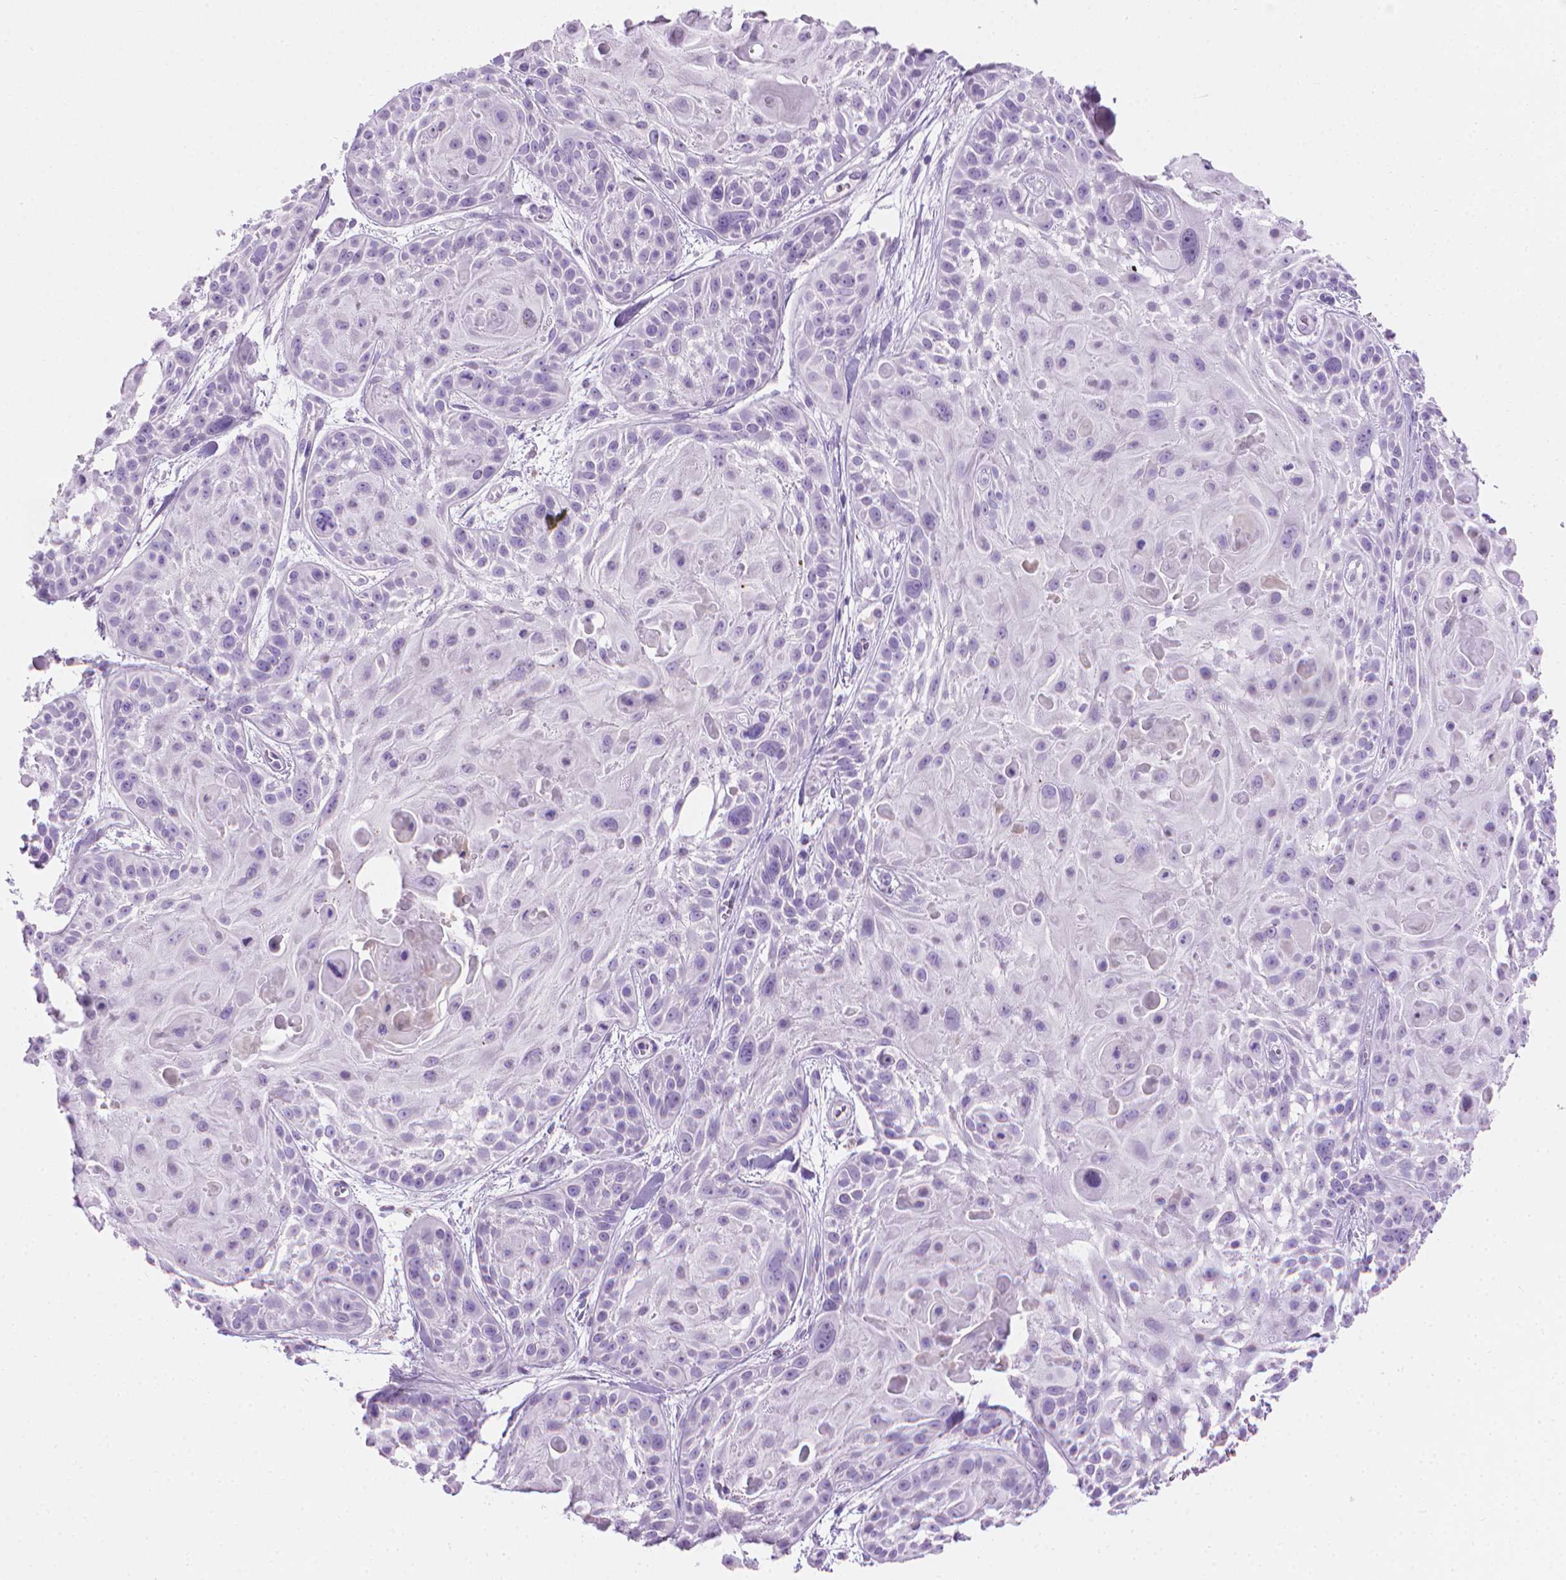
{"staining": {"intensity": "negative", "quantity": "none", "location": "none"}, "tissue": "skin cancer", "cell_type": "Tumor cells", "image_type": "cancer", "snomed": [{"axis": "morphology", "description": "Squamous cell carcinoma, NOS"}, {"axis": "topography", "description": "Skin"}, {"axis": "topography", "description": "Anal"}], "caption": "Photomicrograph shows no protein positivity in tumor cells of skin cancer (squamous cell carcinoma) tissue.", "gene": "CFAP52", "patient": {"sex": "female", "age": 75}}